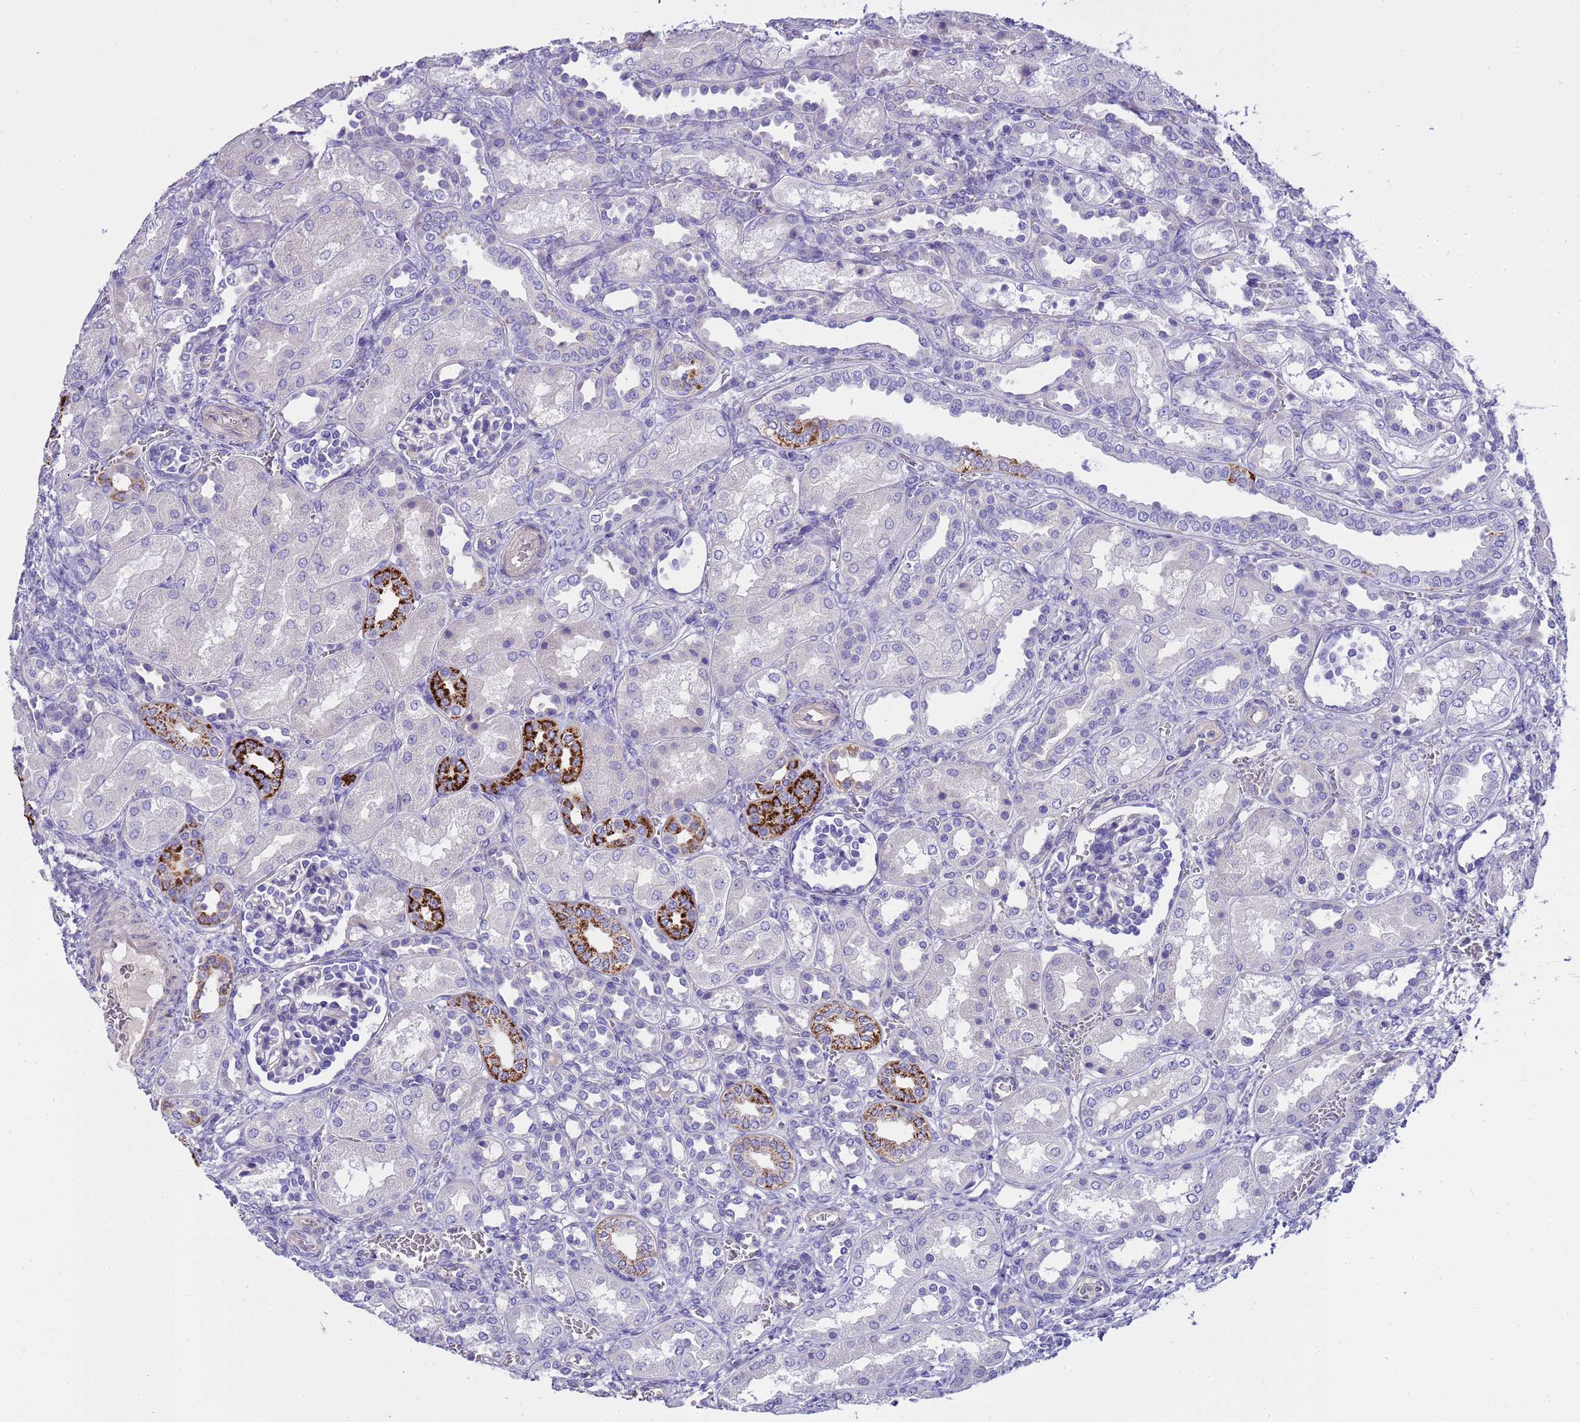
{"staining": {"intensity": "negative", "quantity": "none", "location": "none"}, "tissue": "kidney", "cell_type": "Cells in glomeruli", "image_type": "normal", "snomed": [{"axis": "morphology", "description": "Normal tissue, NOS"}, {"axis": "morphology", "description": "Neoplasm, malignant, NOS"}, {"axis": "topography", "description": "Kidney"}], "caption": "The photomicrograph displays no significant staining in cells in glomeruli of kidney.", "gene": "RIPPLY2", "patient": {"sex": "female", "age": 1}}